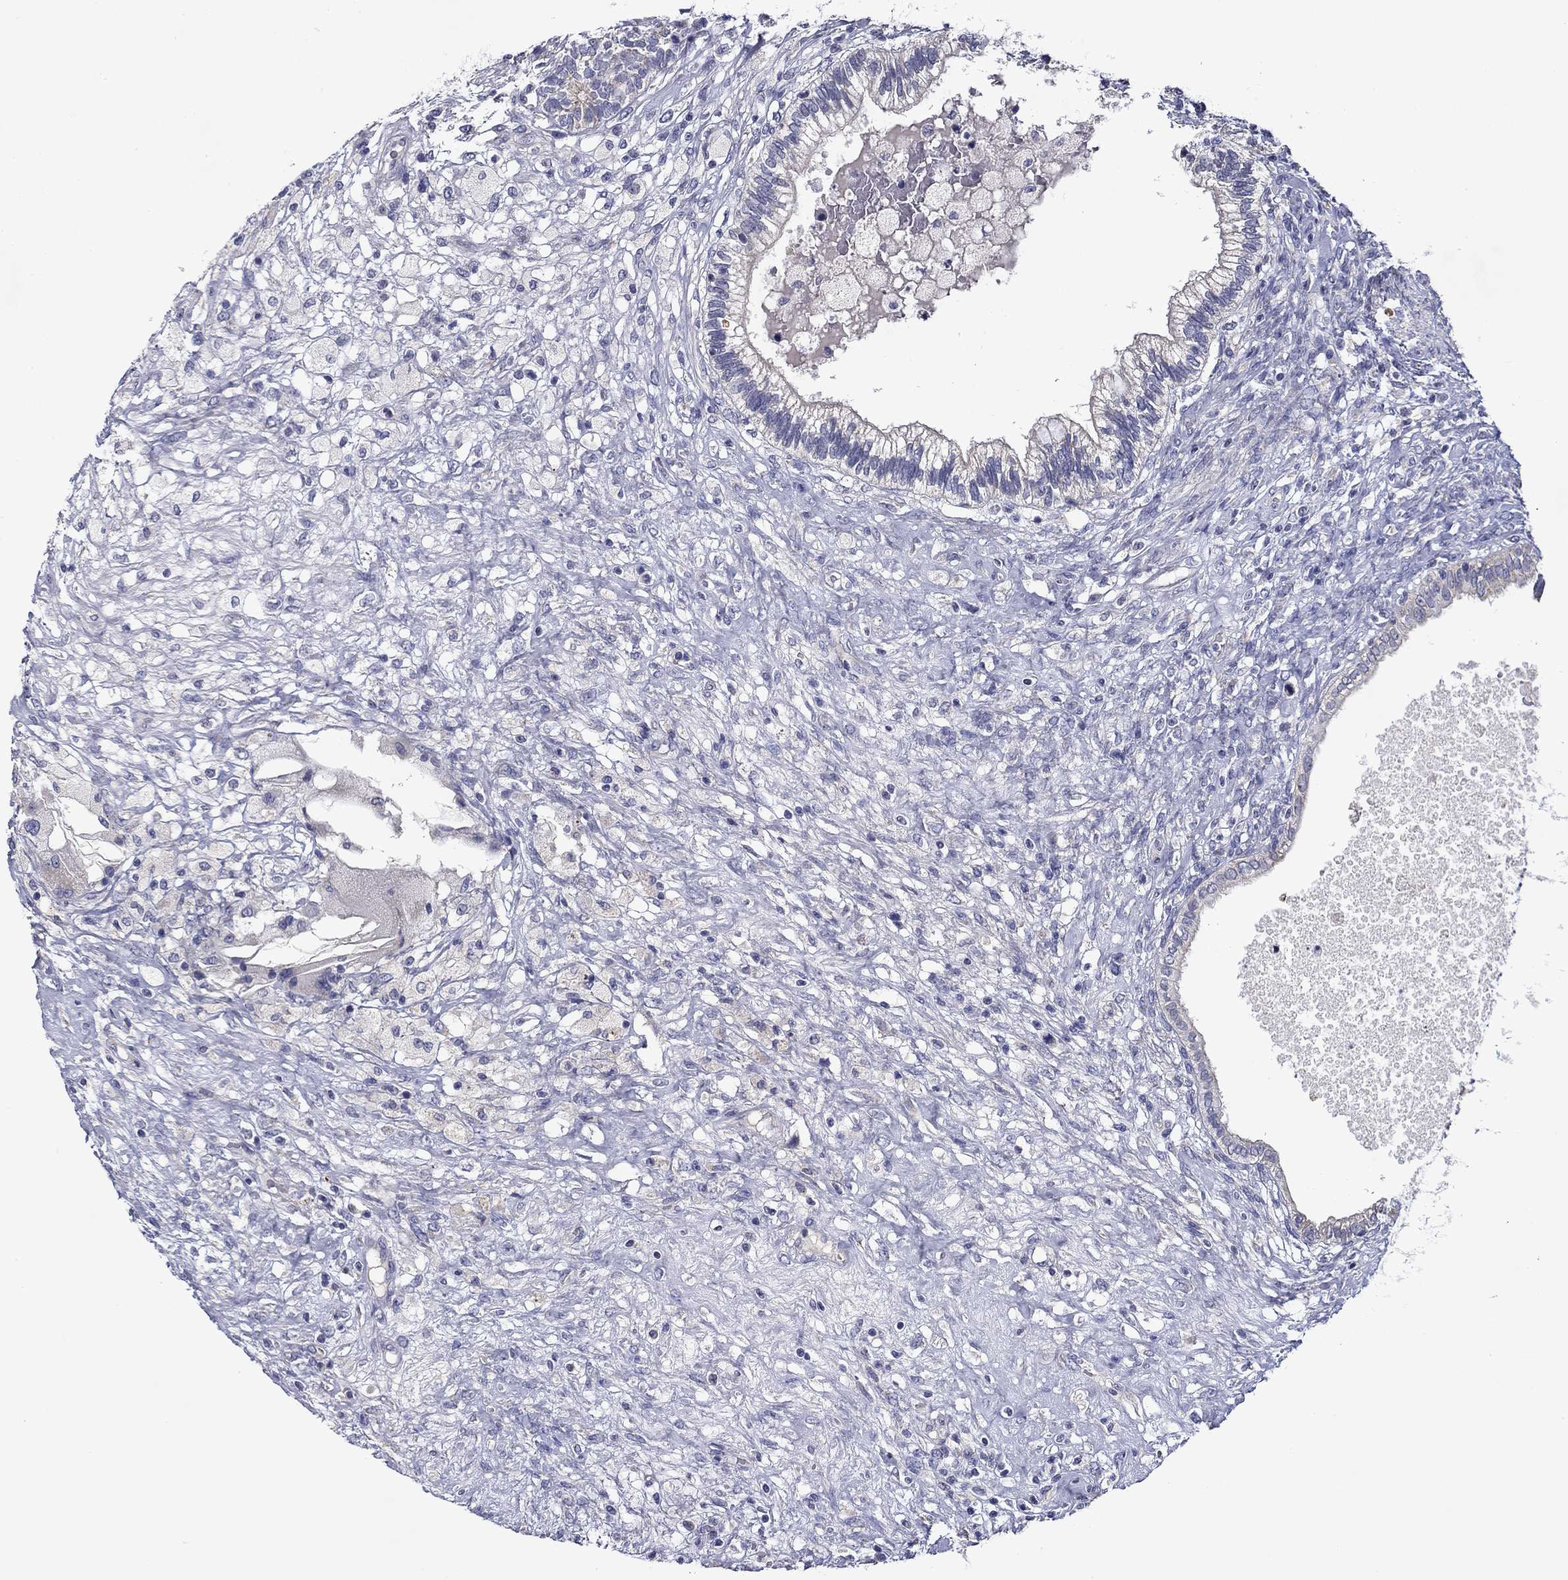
{"staining": {"intensity": "negative", "quantity": "none", "location": "none"}, "tissue": "testis cancer", "cell_type": "Tumor cells", "image_type": "cancer", "snomed": [{"axis": "morphology", "description": "Seminoma, NOS"}, {"axis": "morphology", "description": "Carcinoma, Embryonal, NOS"}, {"axis": "topography", "description": "Testis"}], "caption": "Tumor cells are negative for brown protein staining in testis embryonal carcinoma.", "gene": "SPATA7", "patient": {"sex": "male", "age": 41}}